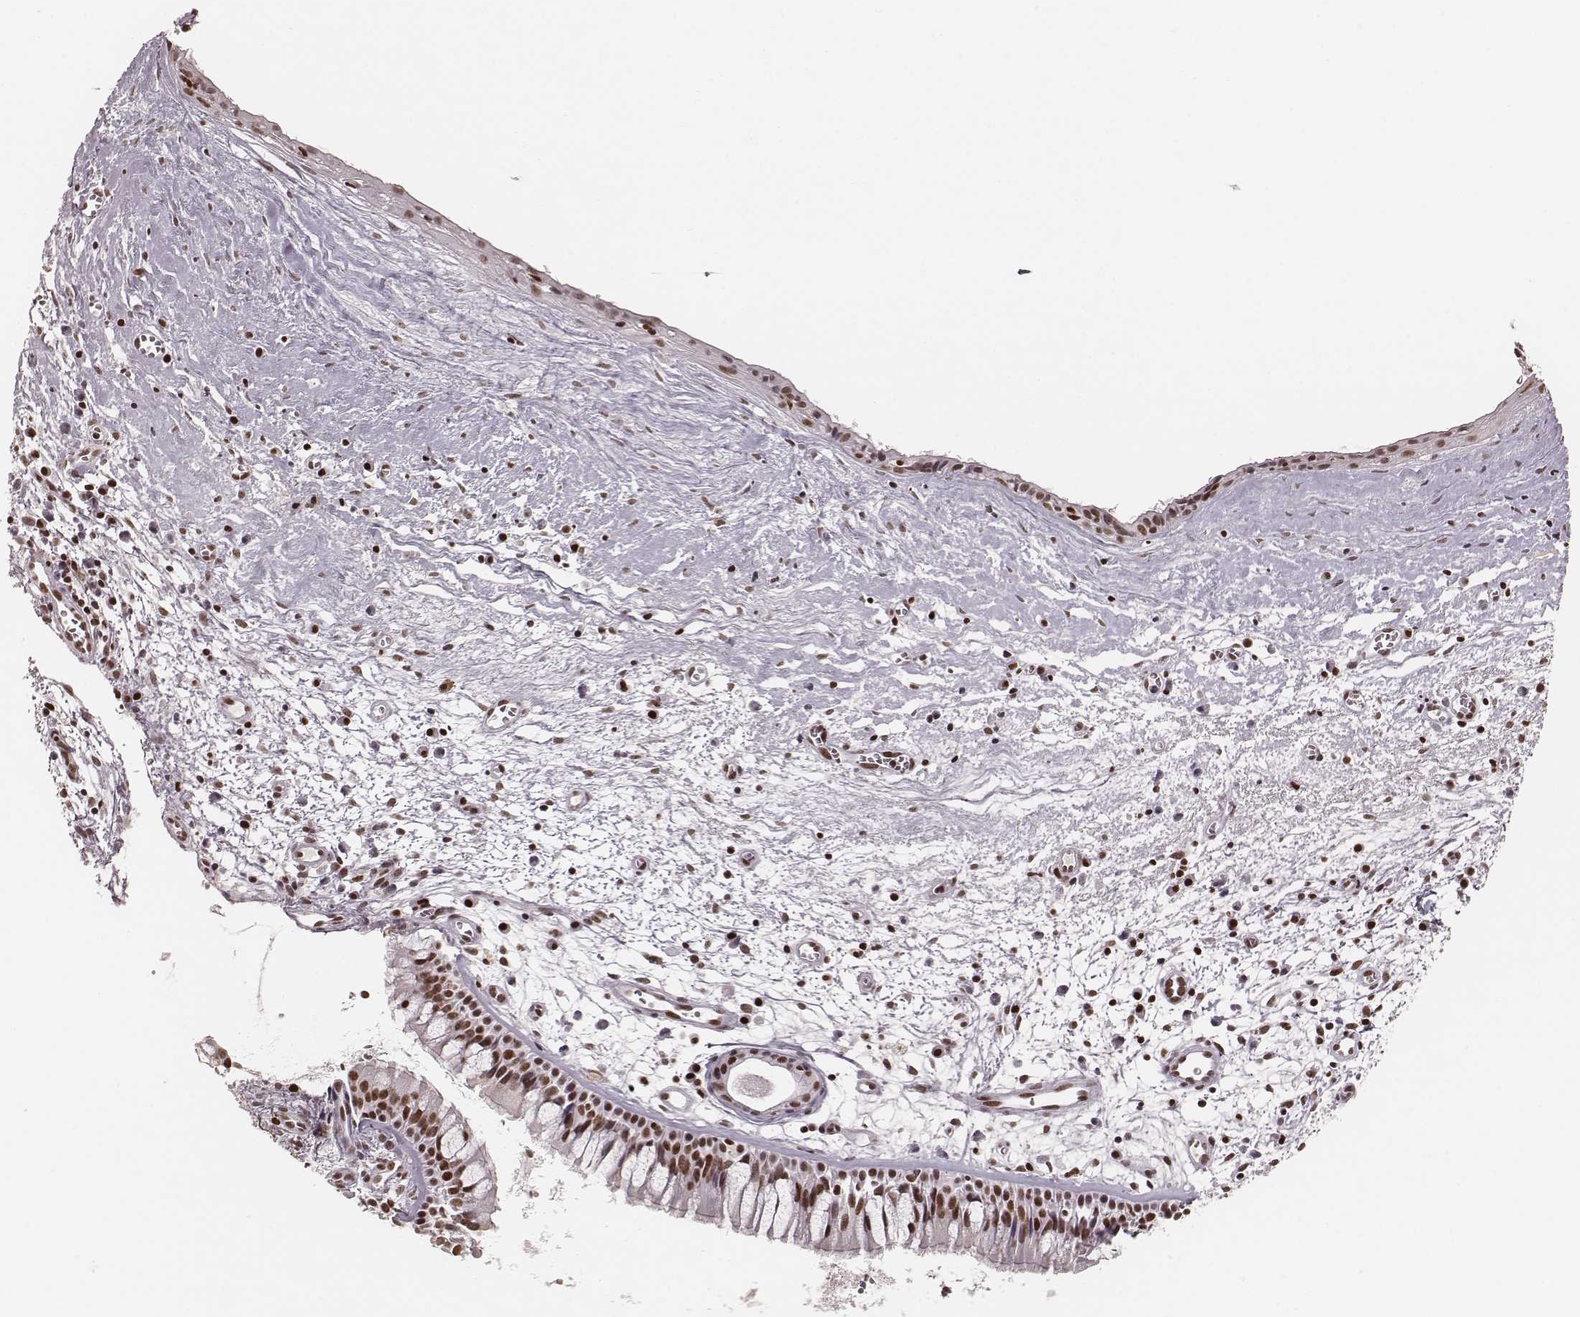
{"staining": {"intensity": "moderate", "quantity": ">75%", "location": "nuclear"}, "tissue": "nasopharynx", "cell_type": "Respiratory epithelial cells", "image_type": "normal", "snomed": [{"axis": "morphology", "description": "Normal tissue, NOS"}, {"axis": "topography", "description": "Nasopharynx"}], "caption": "The immunohistochemical stain highlights moderate nuclear positivity in respiratory epithelial cells of normal nasopharynx.", "gene": "PARP1", "patient": {"sex": "male", "age": 83}}